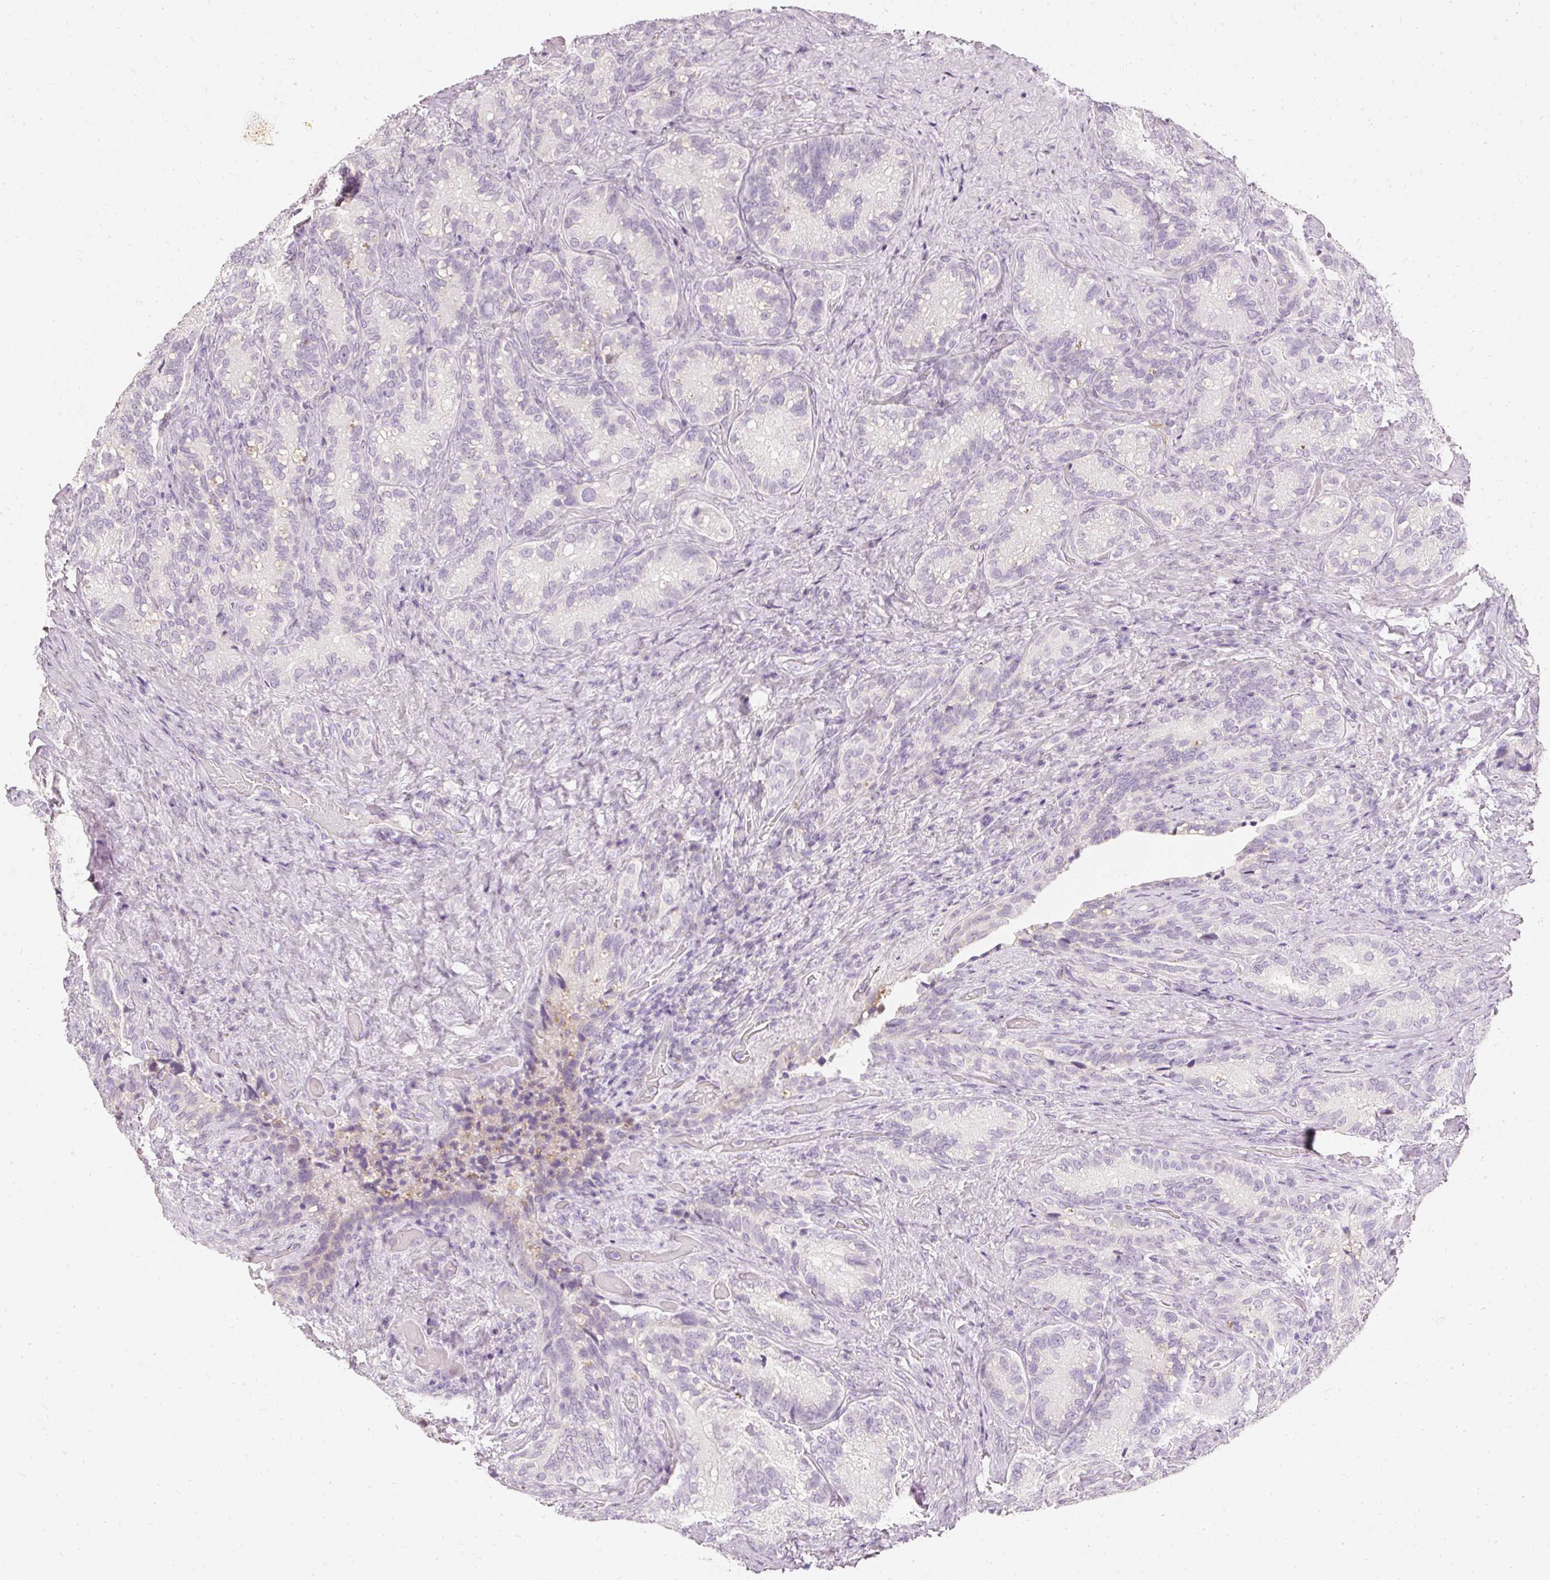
{"staining": {"intensity": "negative", "quantity": "none", "location": "none"}, "tissue": "seminal vesicle", "cell_type": "Glandular cells", "image_type": "normal", "snomed": [{"axis": "morphology", "description": "Normal tissue, NOS"}, {"axis": "topography", "description": "Seminal veicle"}], "caption": "Immunohistochemistry of benign seminal vesicle shows no expression in glandular cells.", "gene": "ELAVL3", "patient": {"sex": "male", "age": 68}}